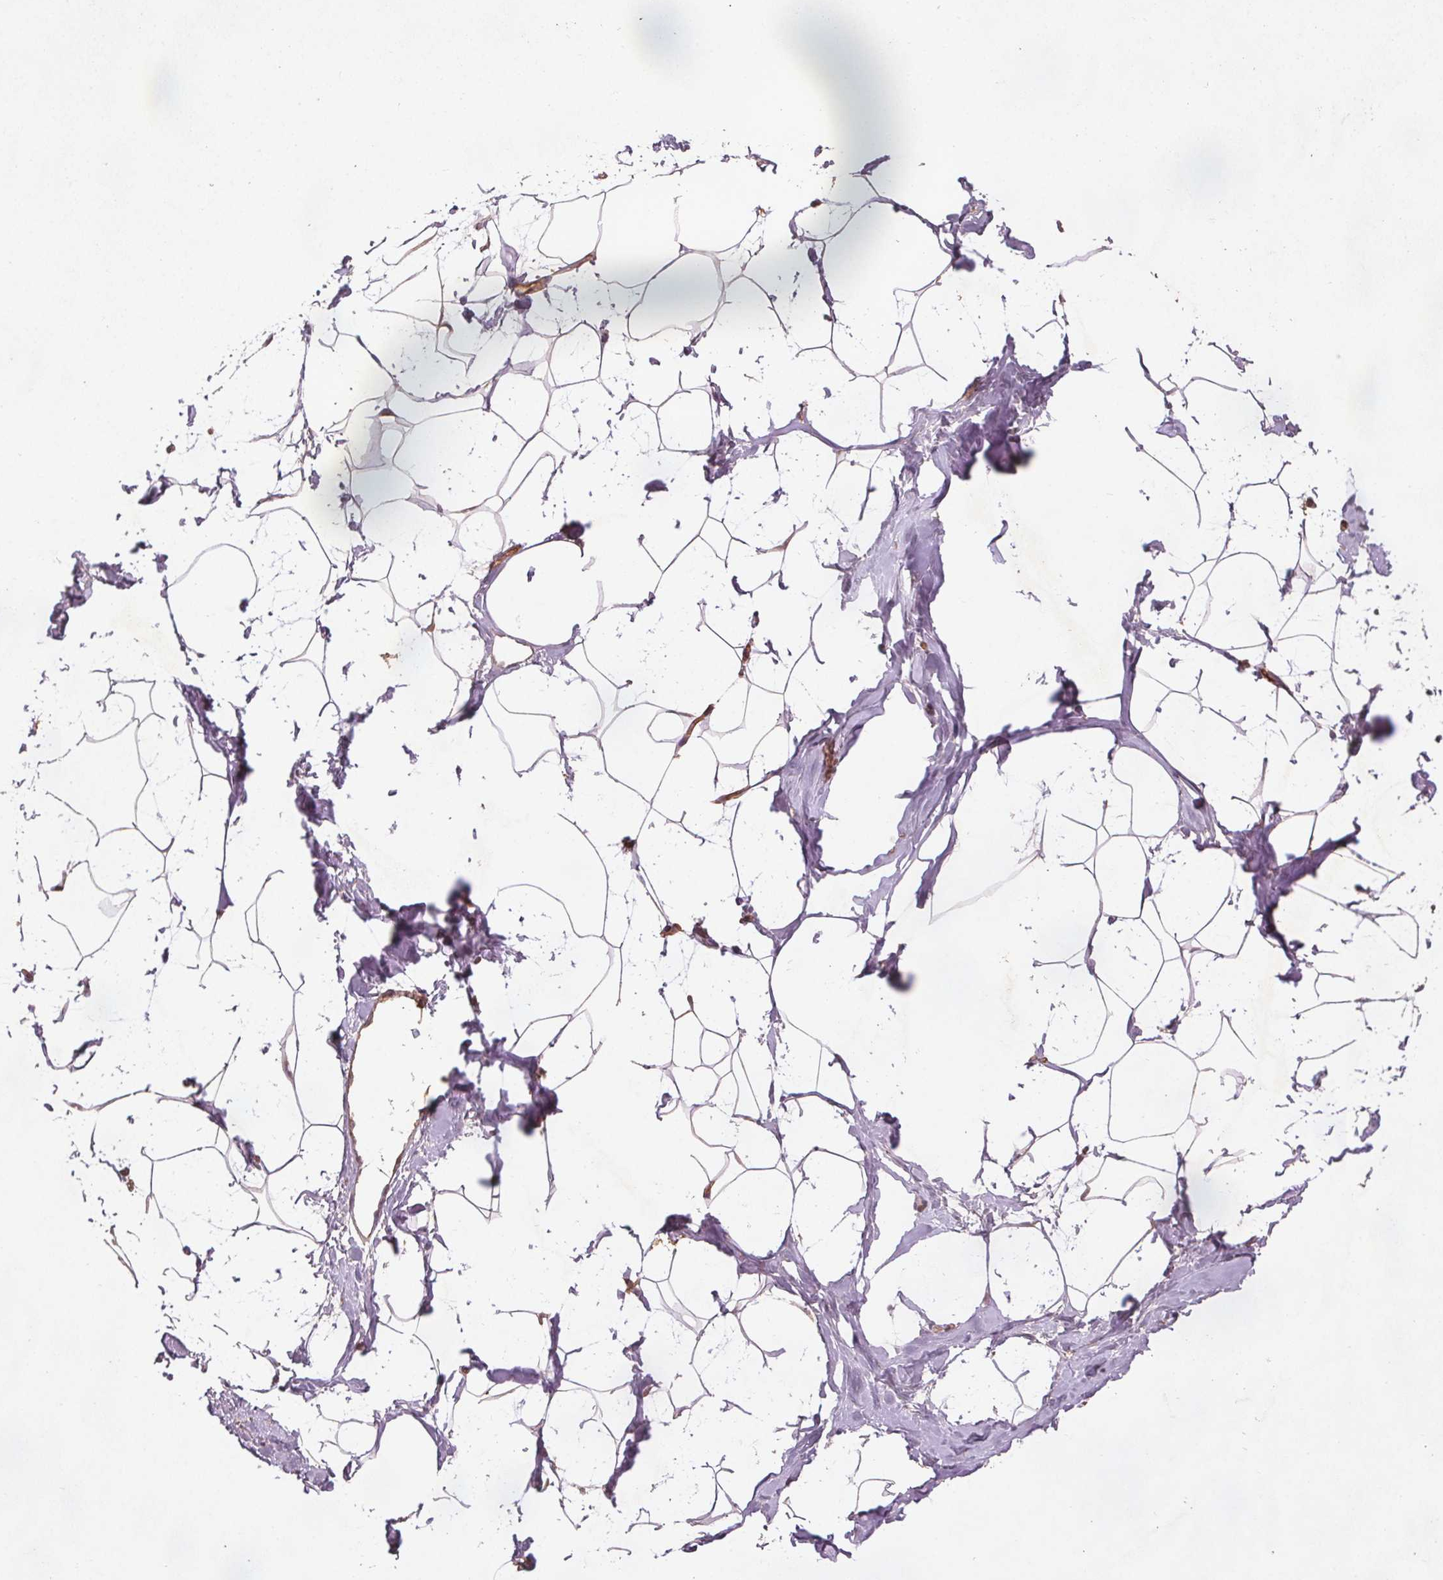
{"staining": {"intensity": "negative", "quantity": "none", "location": "none"}, "tissue": "breast", "cell_type": "Adipocytes", "image_type": "normal", "snomed": [{"axis": "morphology", "description": "Normal tissue, NOS"}, {"axis": "topography", "description": "Breast"}], "caption": "Breast stained for a protein using immunohistochemistry shows no staining adipocytes.", "gene": "SEC14L2", "patient": {"sex": "female", "age": 32}}